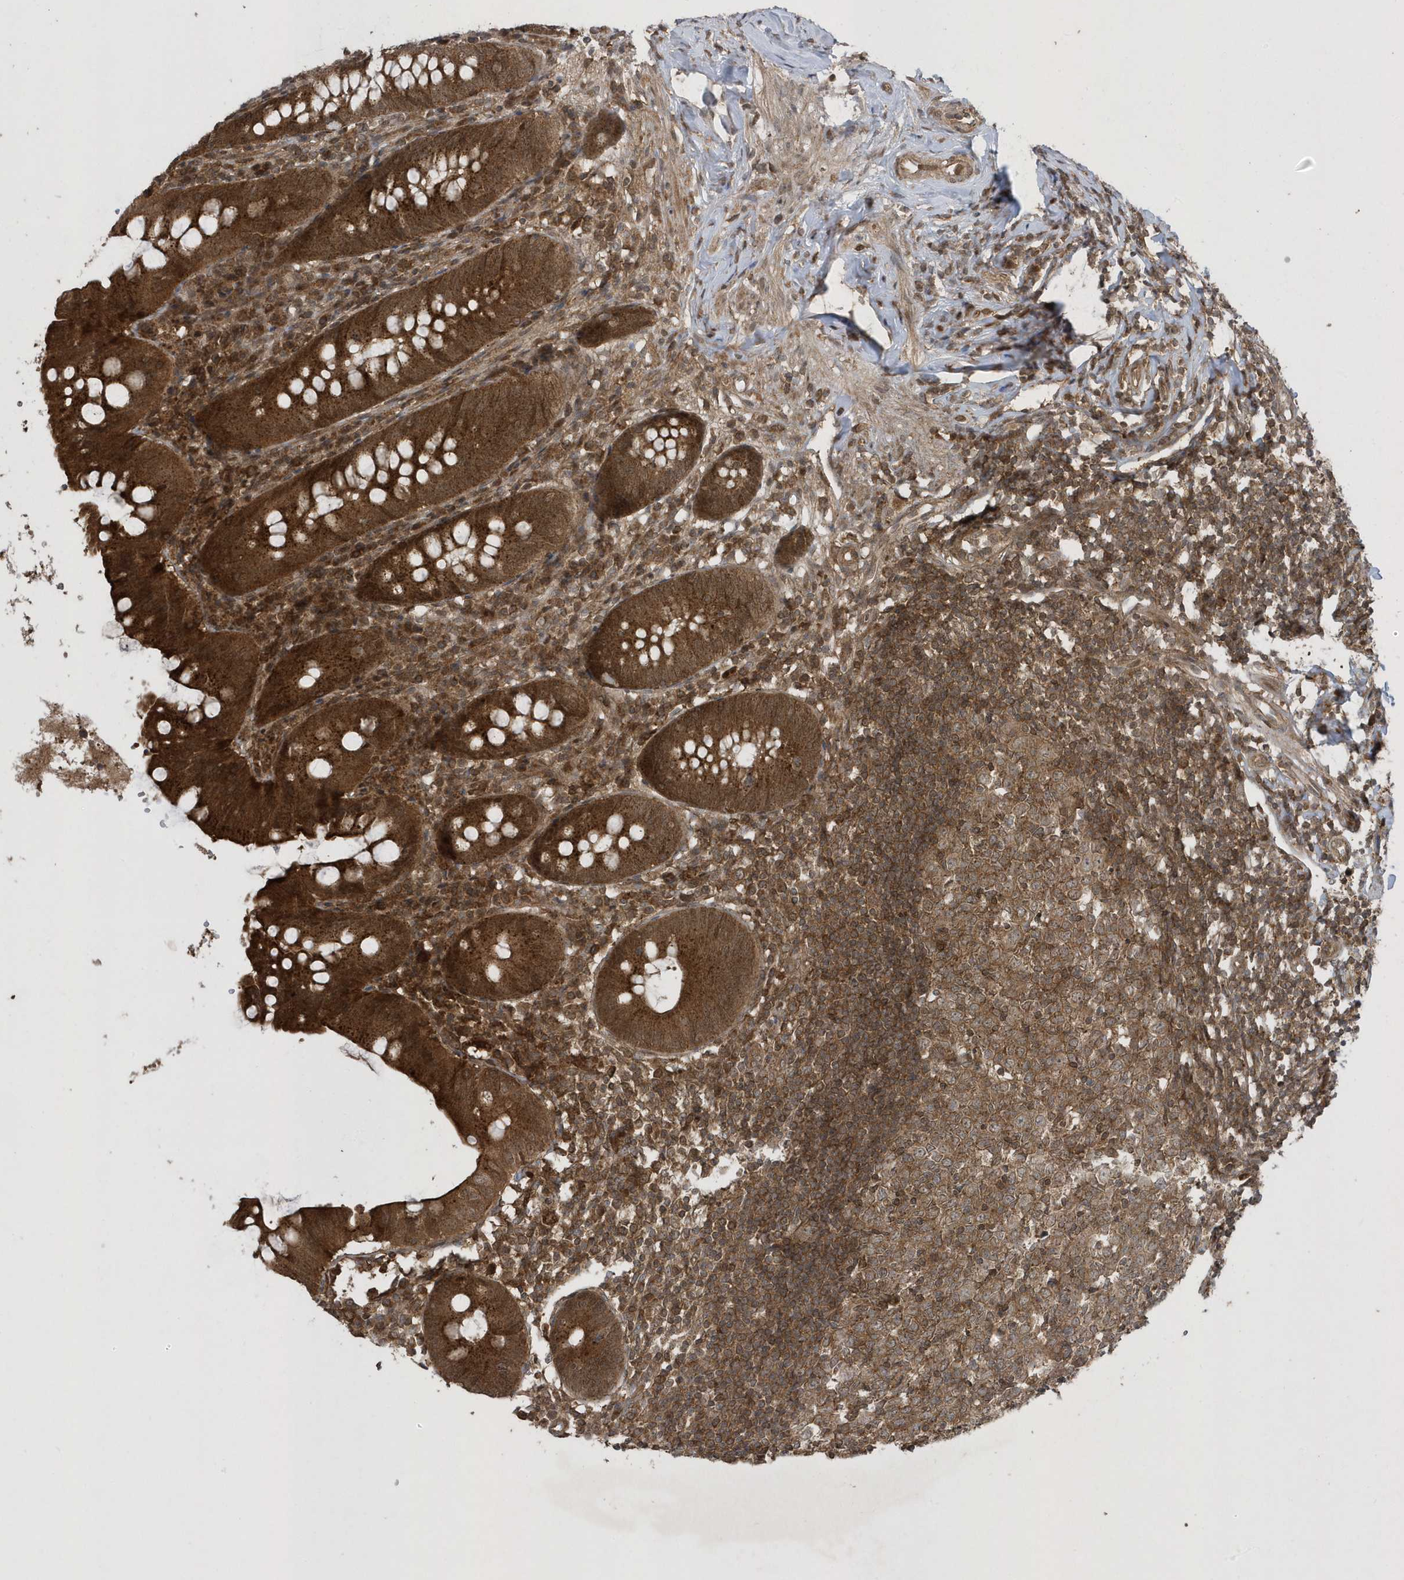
{"staining": {"intensity": "strong", "quantity": ">75%", "location": "cytoplasmic/membranous"}, "tissue": "appendix", "cell_type": "Glandular cells", "image_type": "normal", "snomed": [{"axis": "morphology", "description": "Normal tissue, NOS"}, {"axis": "topography", "description": "Appendix"}], "caption": "Benign appendix exhibits strong cytoplasmic/membranous staining in approximately >75% of glandular cells, visualized by immunohistochemistry.", "gene": "STAMBP", "patient": {"sex": "female", "age": 54}}